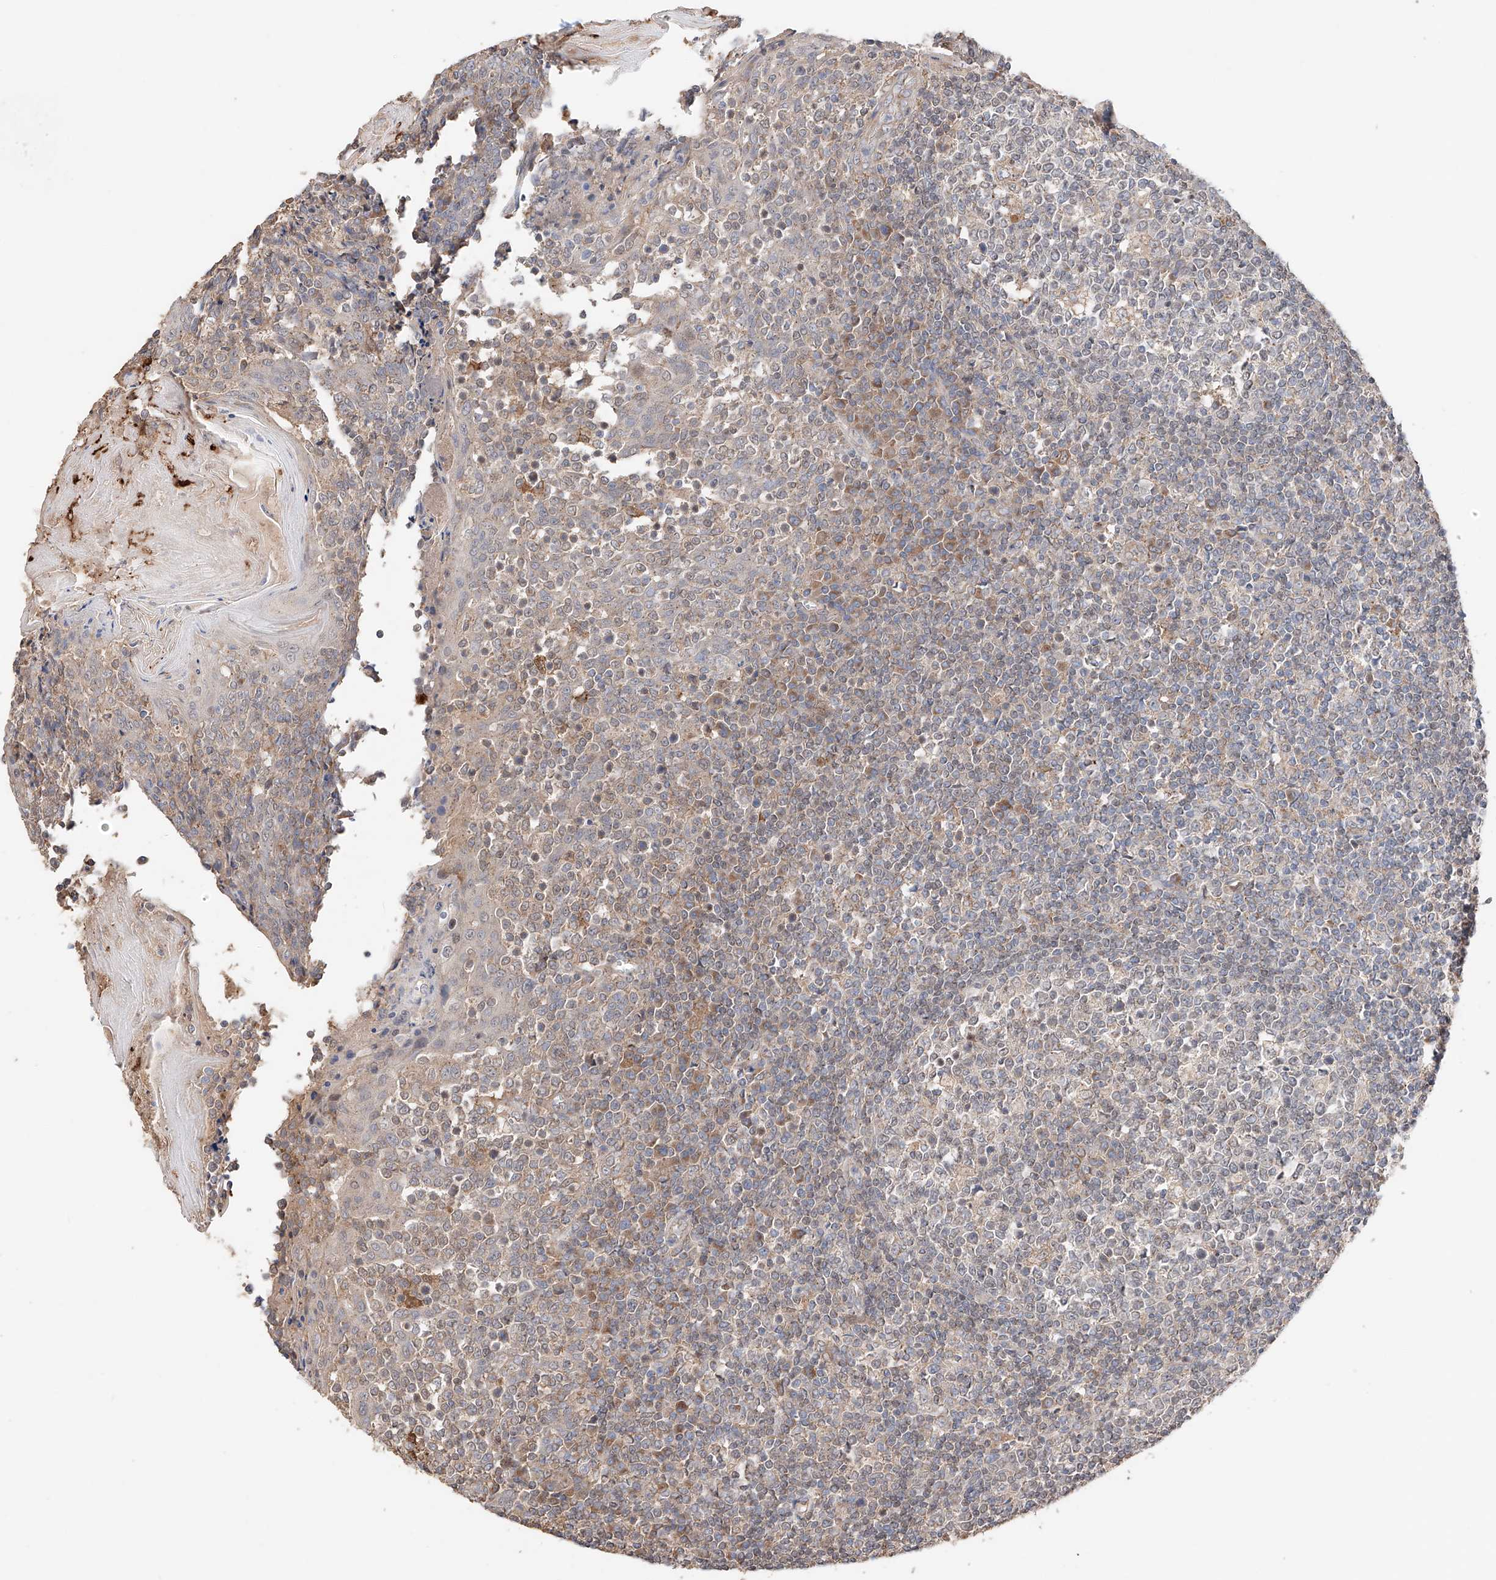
{"staining": {"intensity": "moderate", "quantity": "<25%", "location": "cytoplasmic/membranous"}, "tissue": "tonsil", "cell_type": "Germinal center cells", "image_type": "normal", "snomed": [{"axis": "morphology", "description": "Normal tissue, NOS"}, {"axis": "topography", "description": "Tonsil"}], "caption": "Unremarkable tonsil was stained to show a protein in brown. There is low levels of moderate cytoplasmic/membranous staining in about <25% of germinal center cells.", "gene": "MOSPD1", "patient": {"sex": "female", "age": 19}}